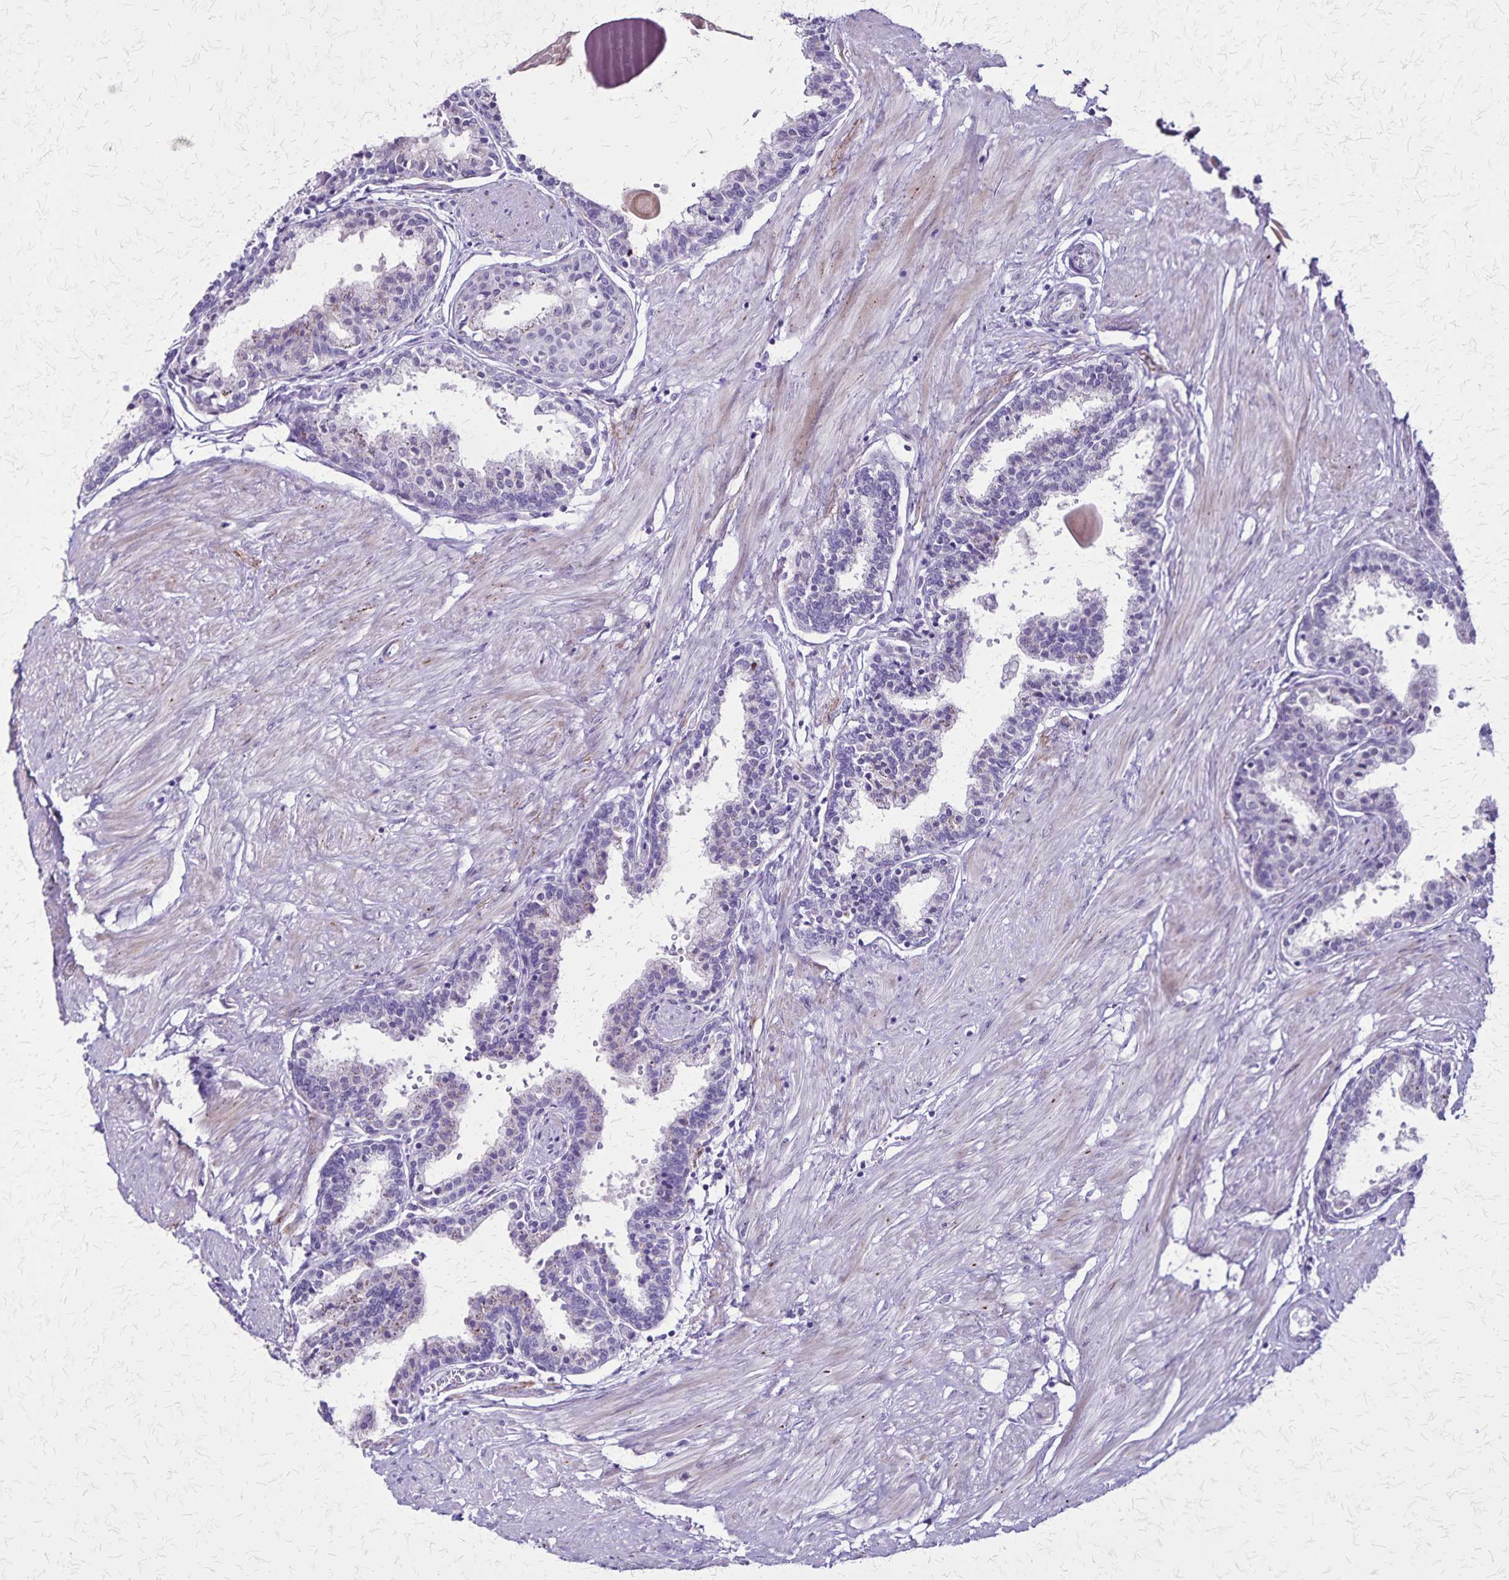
{"staining": {"intensity": "negative", "quantity": "none", "location": "none"}, "tissue": "prostate", "cell_type": "Glandular cells", "image_type": "normal", "snomed": [{"axis": "morphology", "description": "Normal tissue, NOS"}, {"axis": "topography", "description": "Prostate"}], "caption": "Glandular cells are negative for brown protein staining in benign prostate. (Brightfield microscopy of DAB (3,3'-diaminobenzidine) immunohistochemistry at high magnification).", "gene": "OR51B5", "patient": {"sex": "male", "age": 55}}